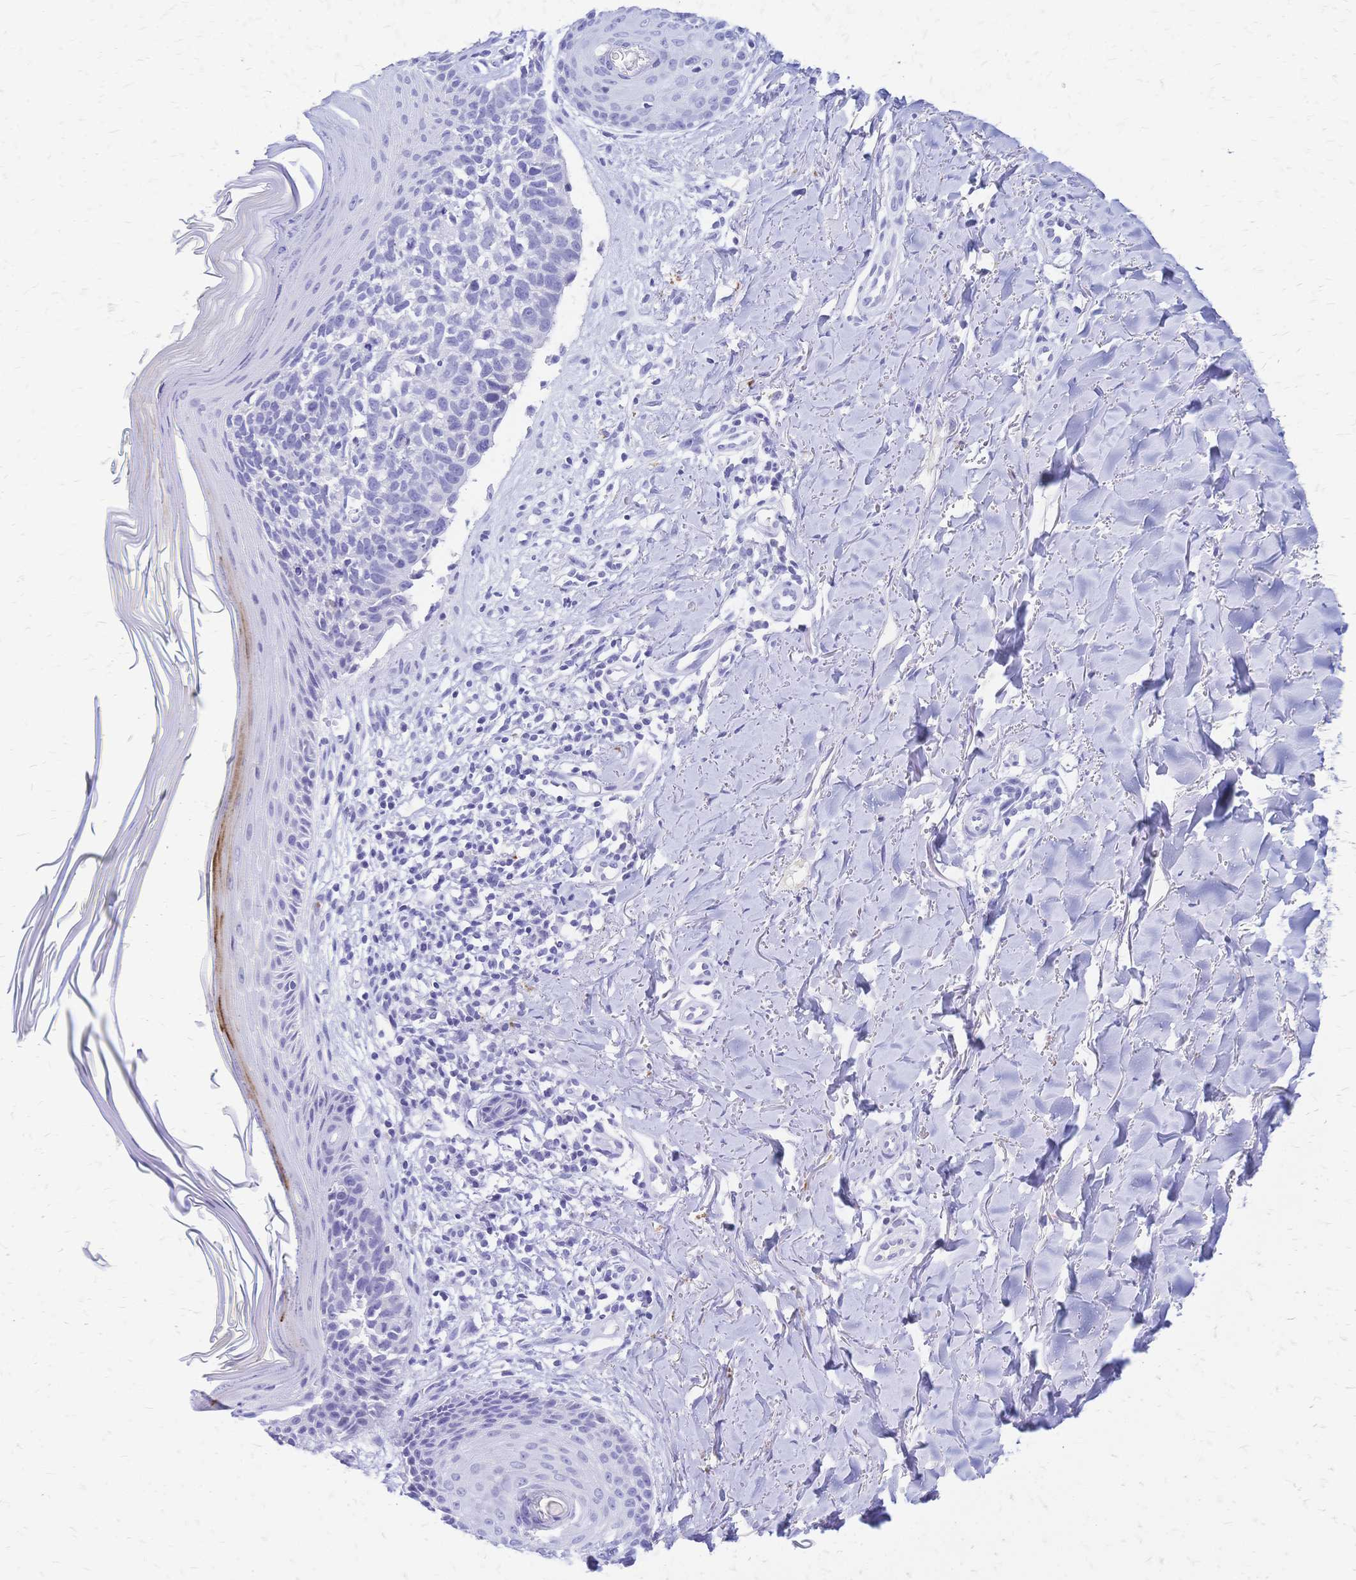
{"staining": {"intensity": "negative", "quantity": "none", "location": "none"}, "tissue": "skin cancer", "cell_type": "Tumor cells", "image_type": "cancer", "snomed": [{"axis": "morphology", "description": "Basal cell carcinoma"}, {"axis": "topography", "description": "Skin"}], "caption": "Tumor cells show no significant protein expression in skin basal cell carcinoma.", "gene": "FA2H", "patient": {"sex": "female", "age": 45}}